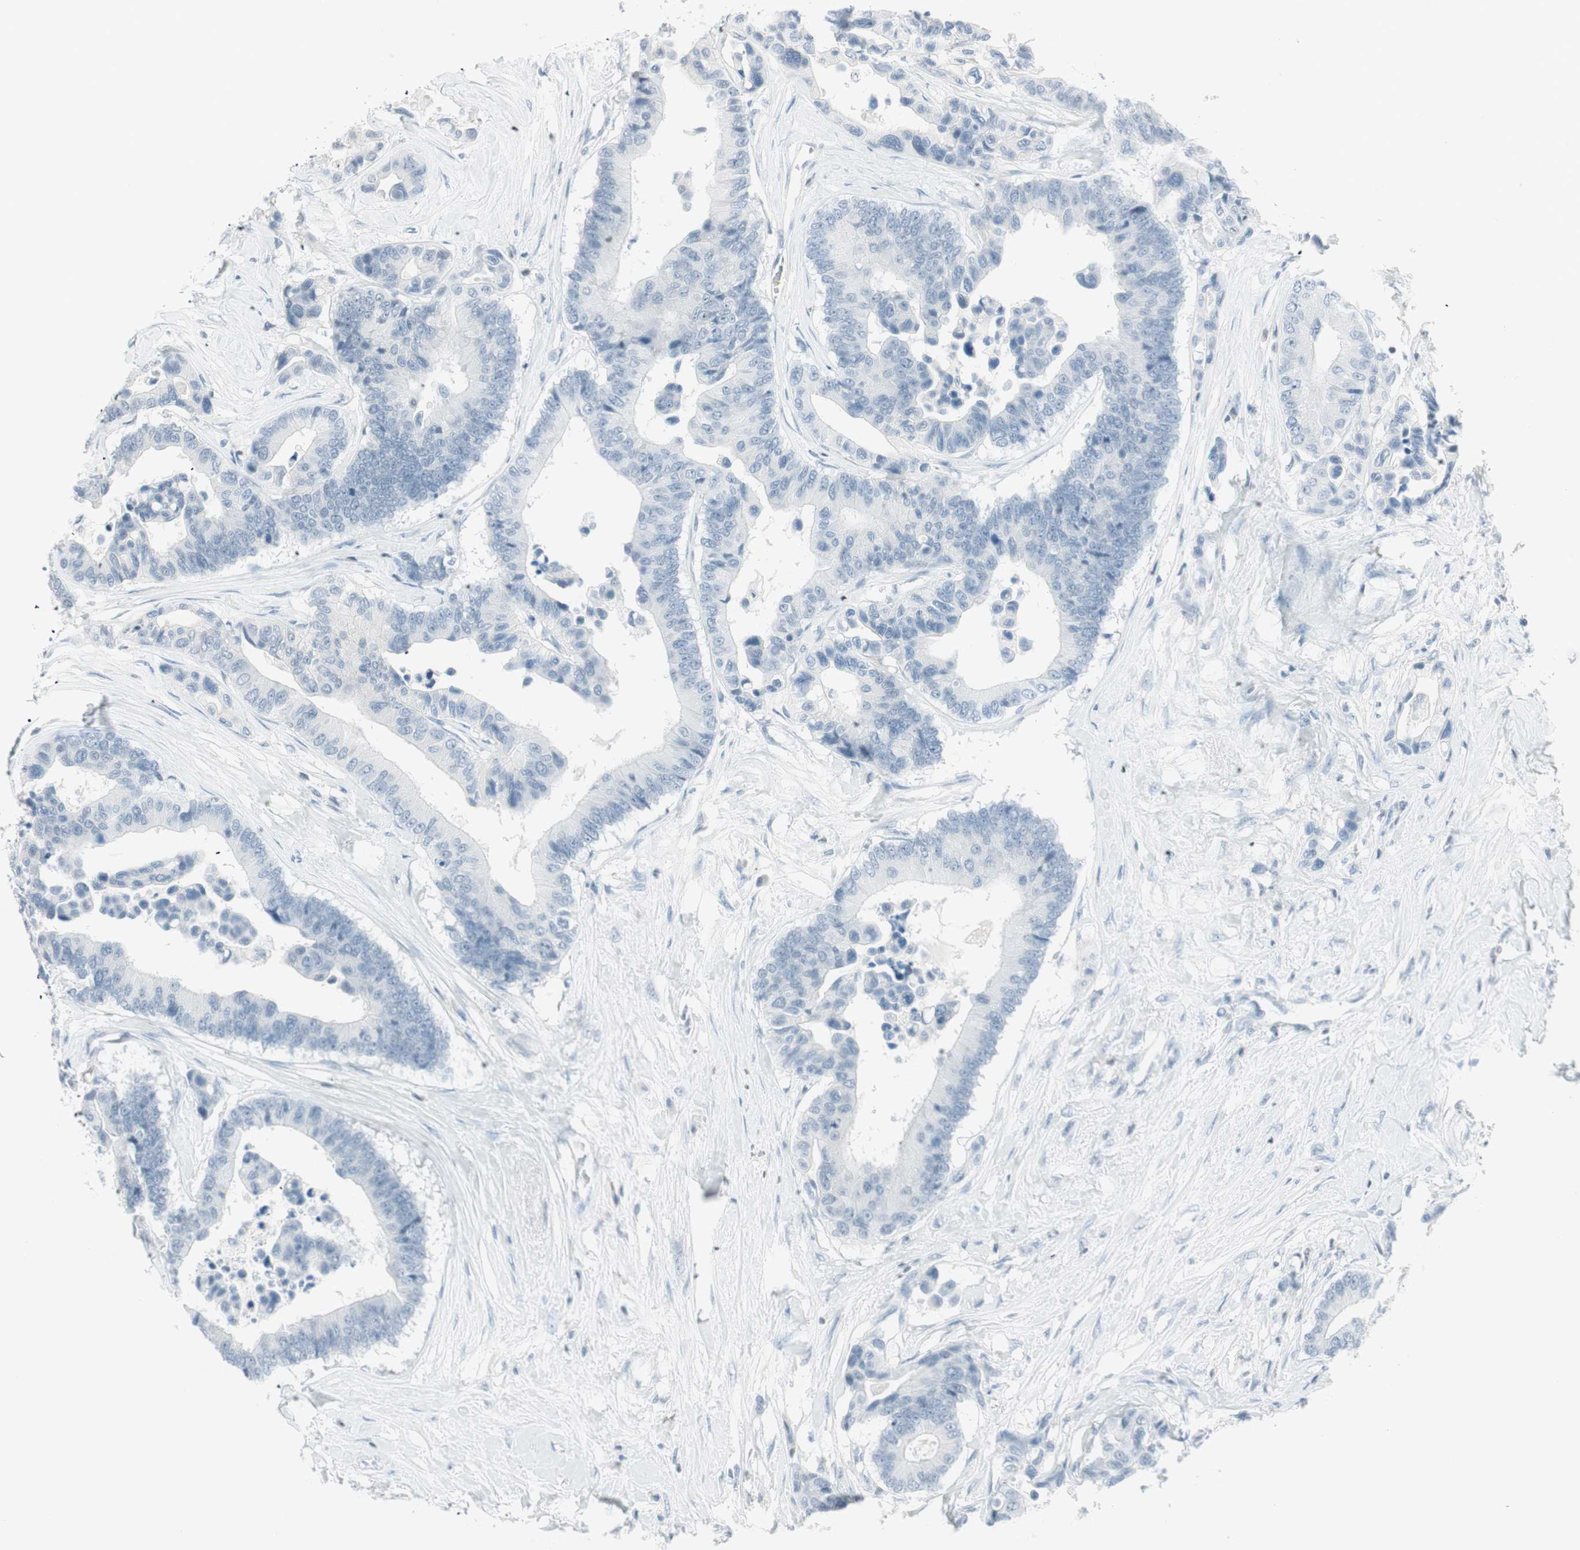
{"staining": {"intensity": "negative", "quantity": "none", "location": "none"}, "tissue": "colorectal cancer", "cell_type": "Tumor cells", "image_type": "cancer", "snomed": [{"axis": "morphology", "description": "Normal tissue, NOS"}, {"axis": "morphology", "description": "Adenocarcinoma, NOS"}, {"axis": "topography", "description": "Colon"}], "caption": "A photomicrograph of human colorectal cancer (adenocarcinoma) is negative for staining in tumor cells.", "gene": "MAP4K1", "patient": {"sex": "male", "age": 82}}